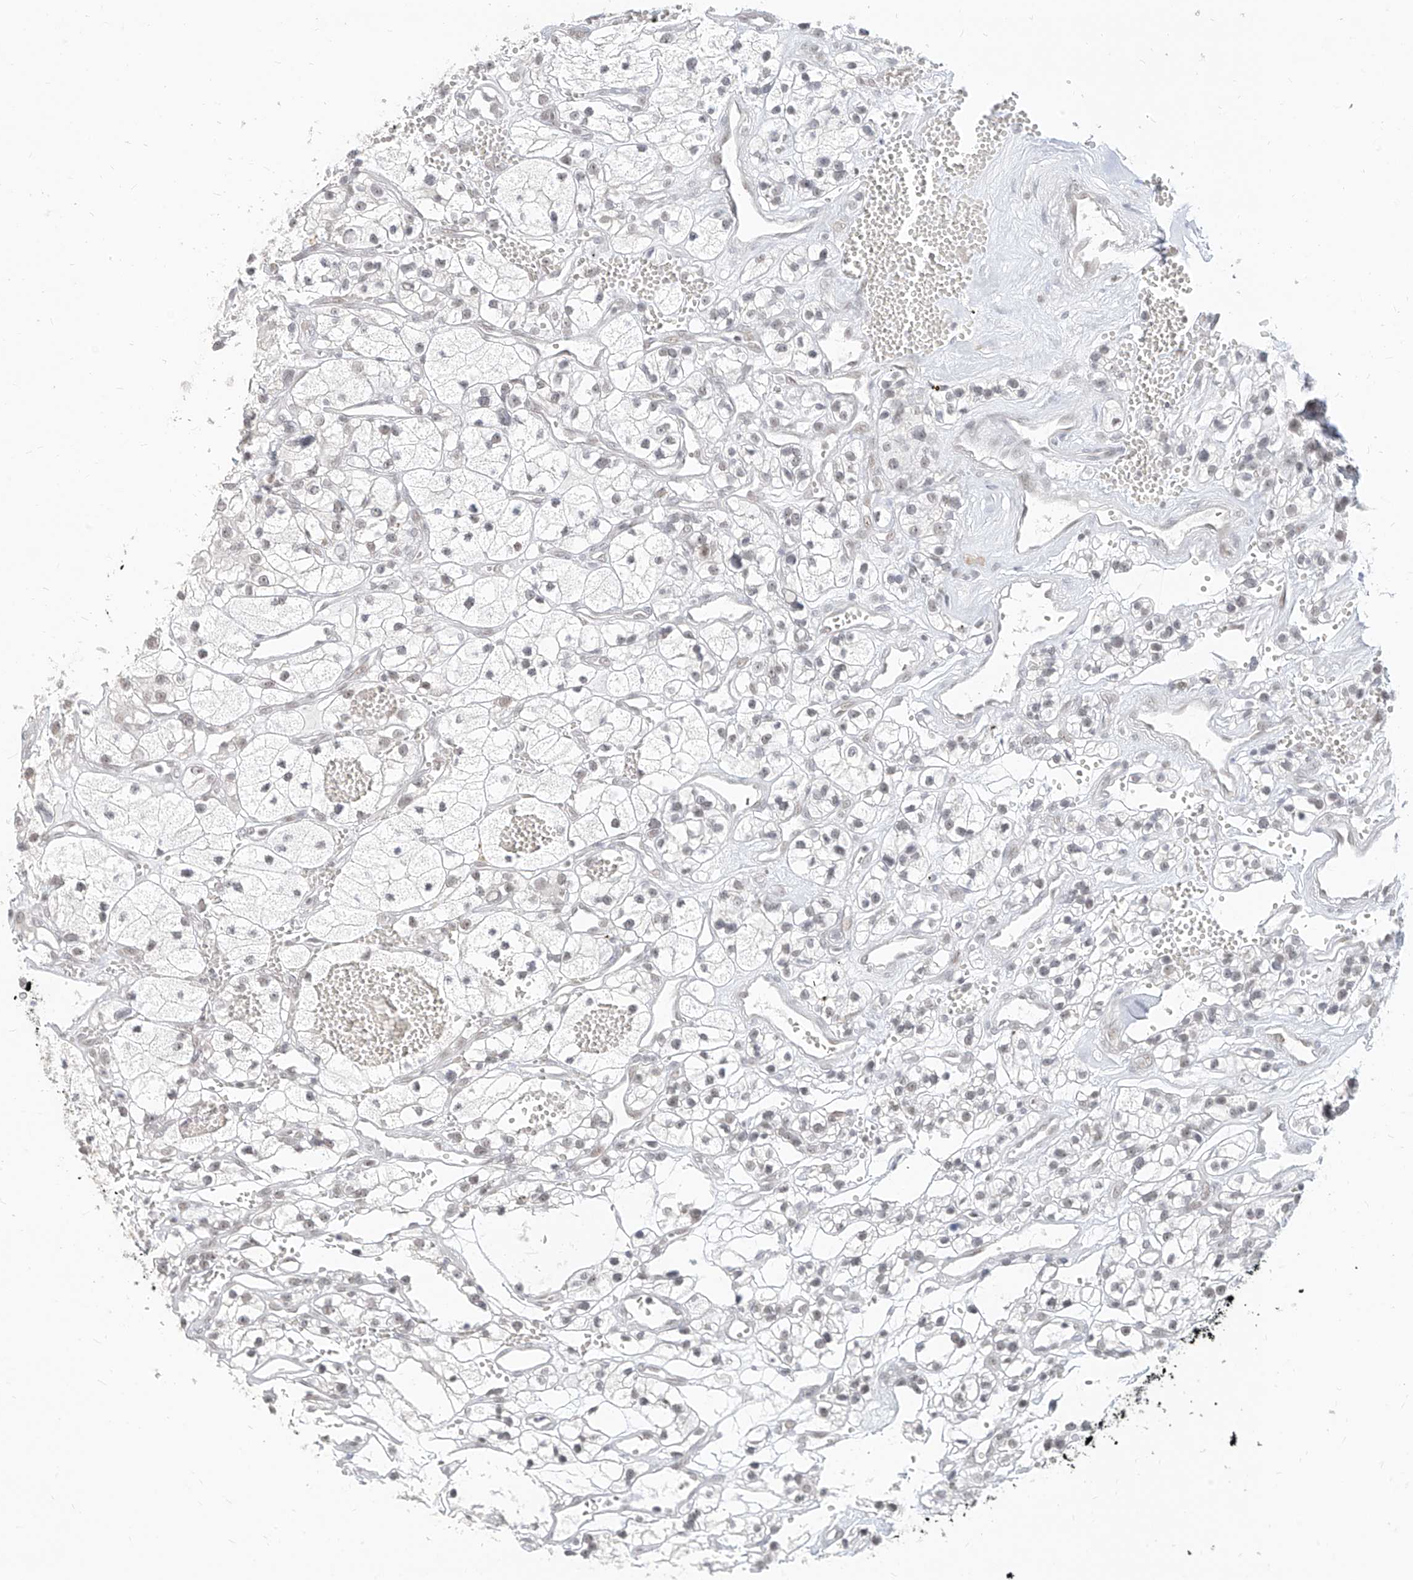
{"staining": {"intensity": "negative", "quantity": "none", "location": "none"}, "tissue": "renal cancer", "cell_type": "Tumor cells", "image_type": "cancer", "snomed": [{"axis": "morphology", "description": "Adenocarcinoma, NOS"}, {"axis": "topography", "description": "Kidney"}], "caption": "DAB (3,3'-diaminobenzidine) immunohistochemical staining of renal cancer reveals no significant positivity in tumor cells.", "gene": "SUPT5H", "patient": {"sex": "female", "age": 57}}